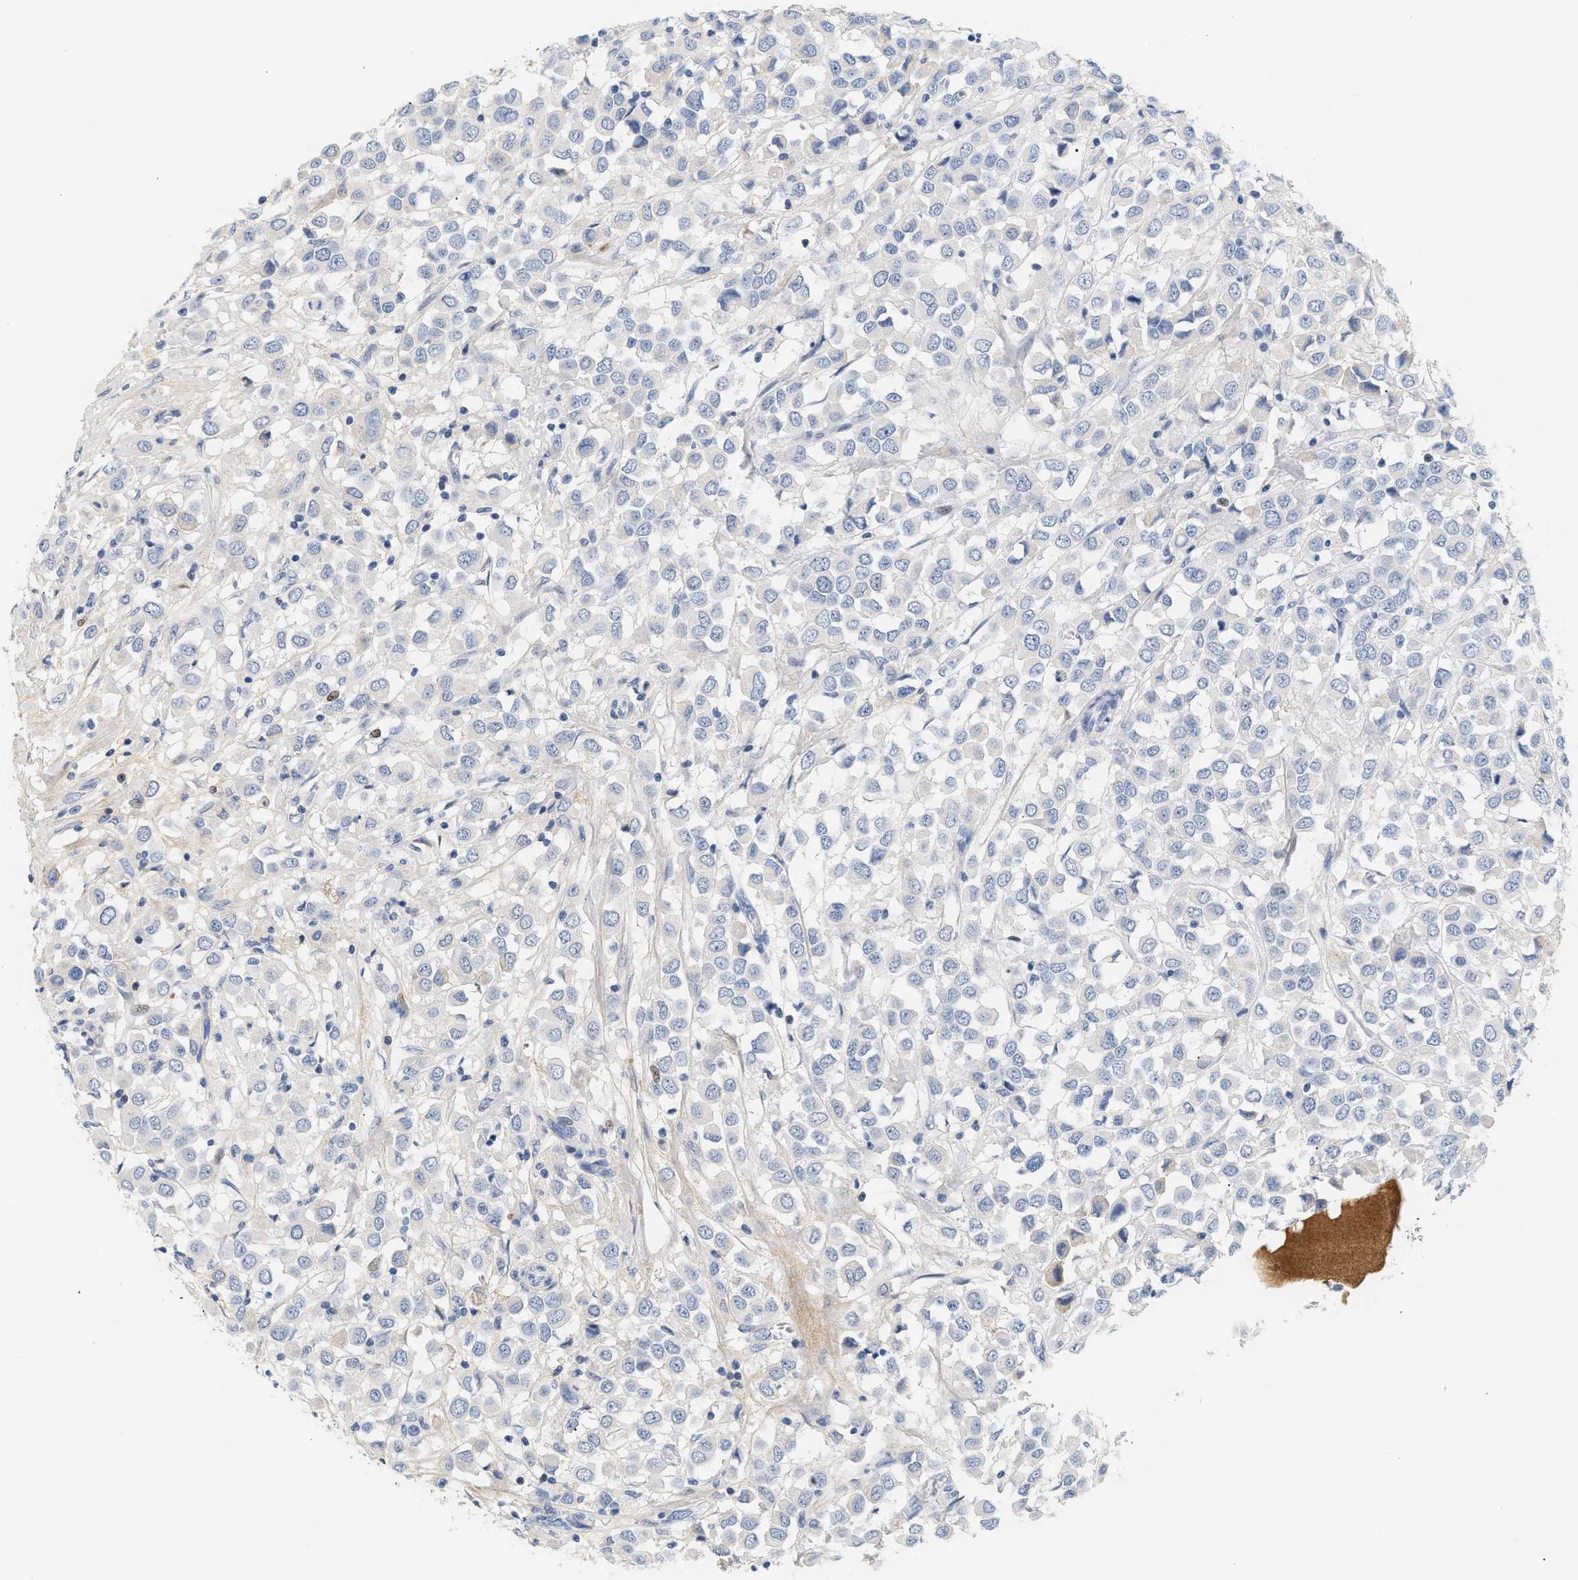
{"staining": {"intensity": "negative", "quantity": "none", "location": "none"}, "tissue": "breast cancer", "cell_type": "Tumor cells", "image_type": "cancer", "snomed": [{"axis": "morphology", "description": "Duct carcinoma"}, {"axis": "topography", "description": "Breast"}], "caption": "An immunohistochemistry (IHC) image of invasive ductal carcinoma (breast) is shown. There is no staining in tumor cells of invasive ductal carcinoma (breast). Nuclei are stained in blue.", "gene": "CFH", "patient": {"sex": "female", "age": 61}}